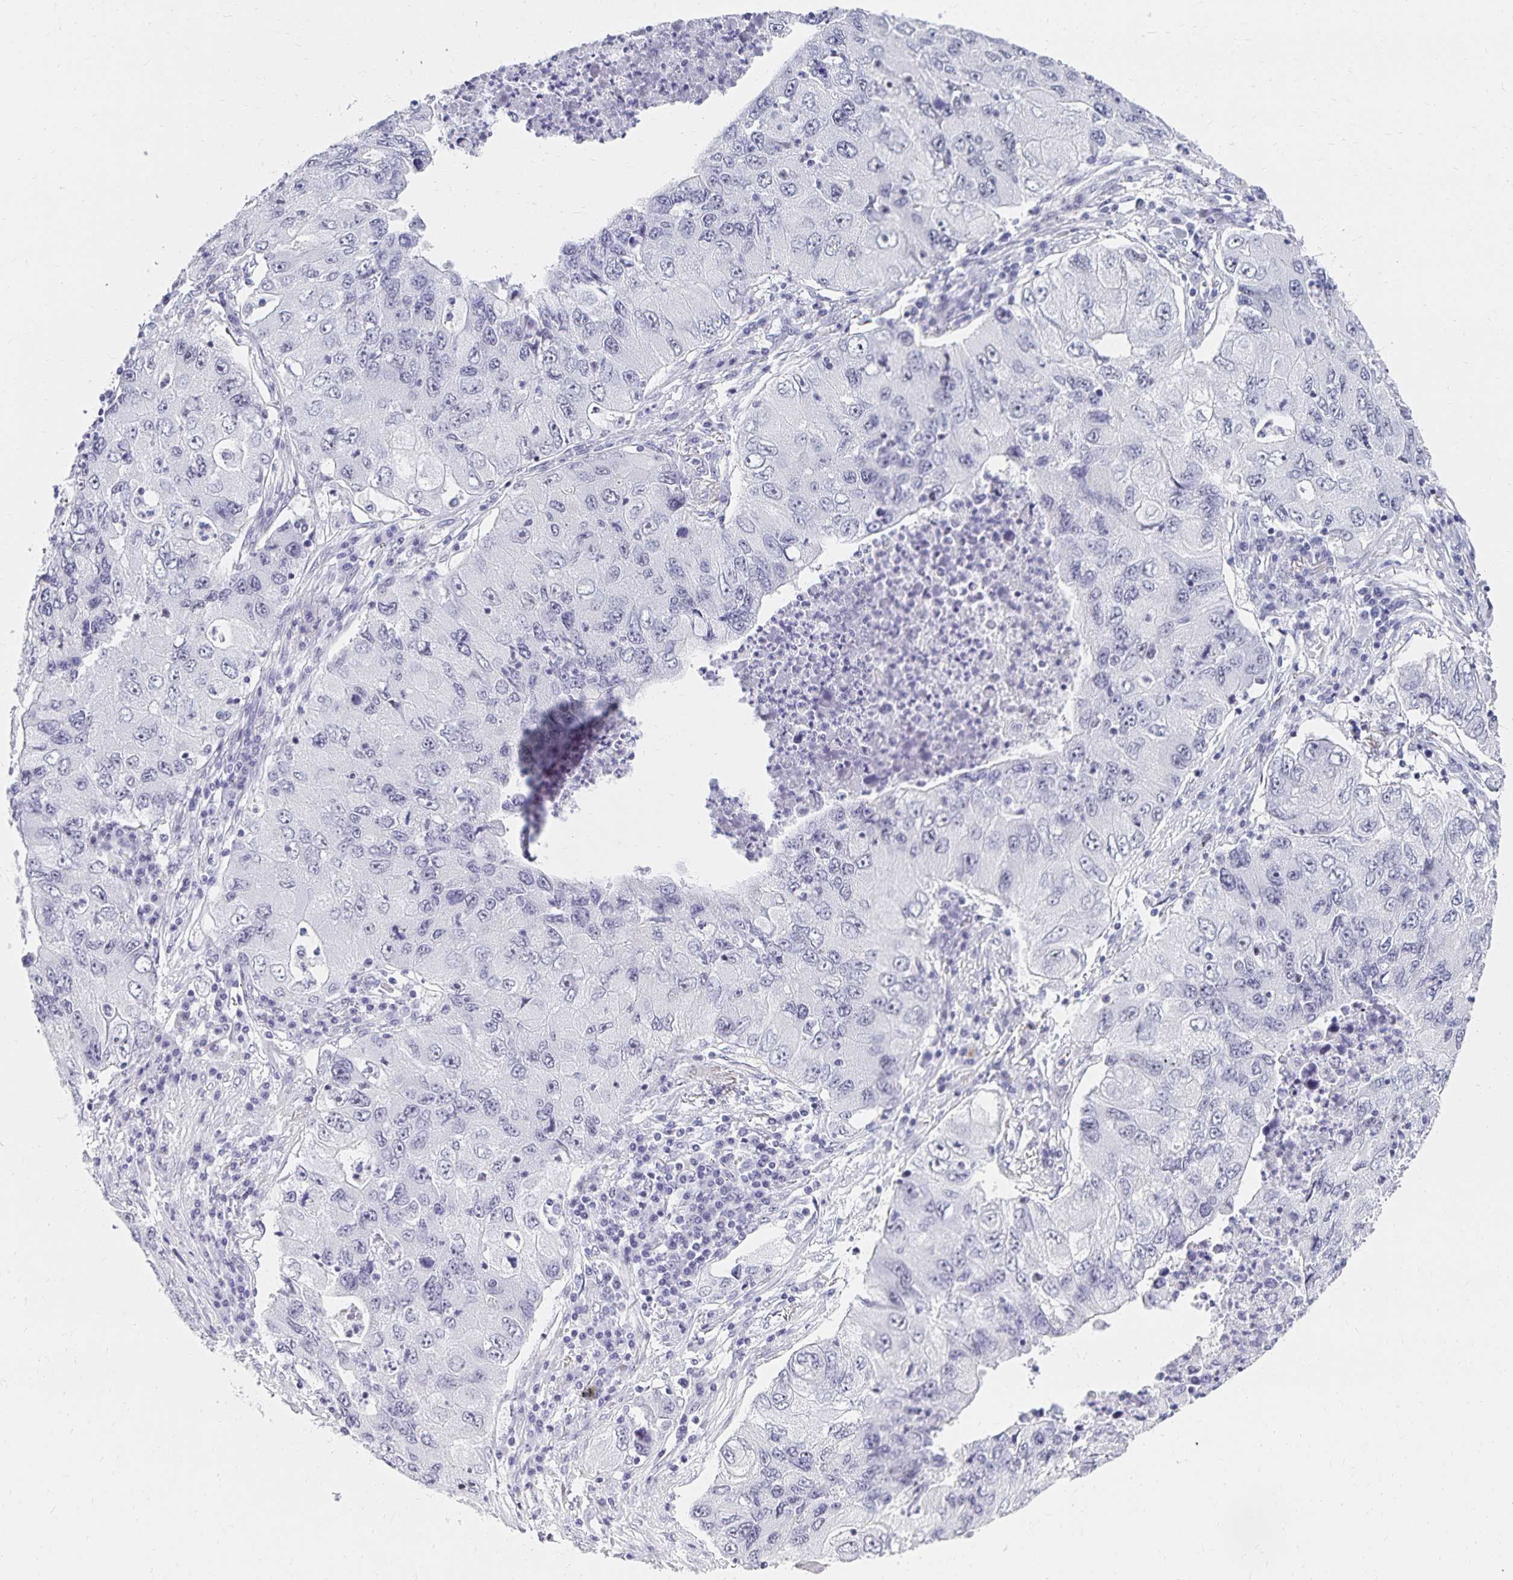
{"staining": {"intensity": "negative", "quantity": "none", "location": "none"}, "tissue": "lung cancer", "cell_type": "Tumor cells", "image_type": "cancer", "snomed": [{"axis": "morphology", "description": "Adenocarcinoma, NOS"}, {"axis": "morphology", "description": "Adenocarcinoma, metastatic, NOS"}, {"axis": "topography", "description": "Lymph node"}, {"axis": "topography", "description": "Lung"}], "caption": "The photomicrograph displays no significant positivity in tumor cells of metastatic adenocarcinoma (lung).", "gene": "C20orf85", "patient": {"sex": "female", "age": 54}}